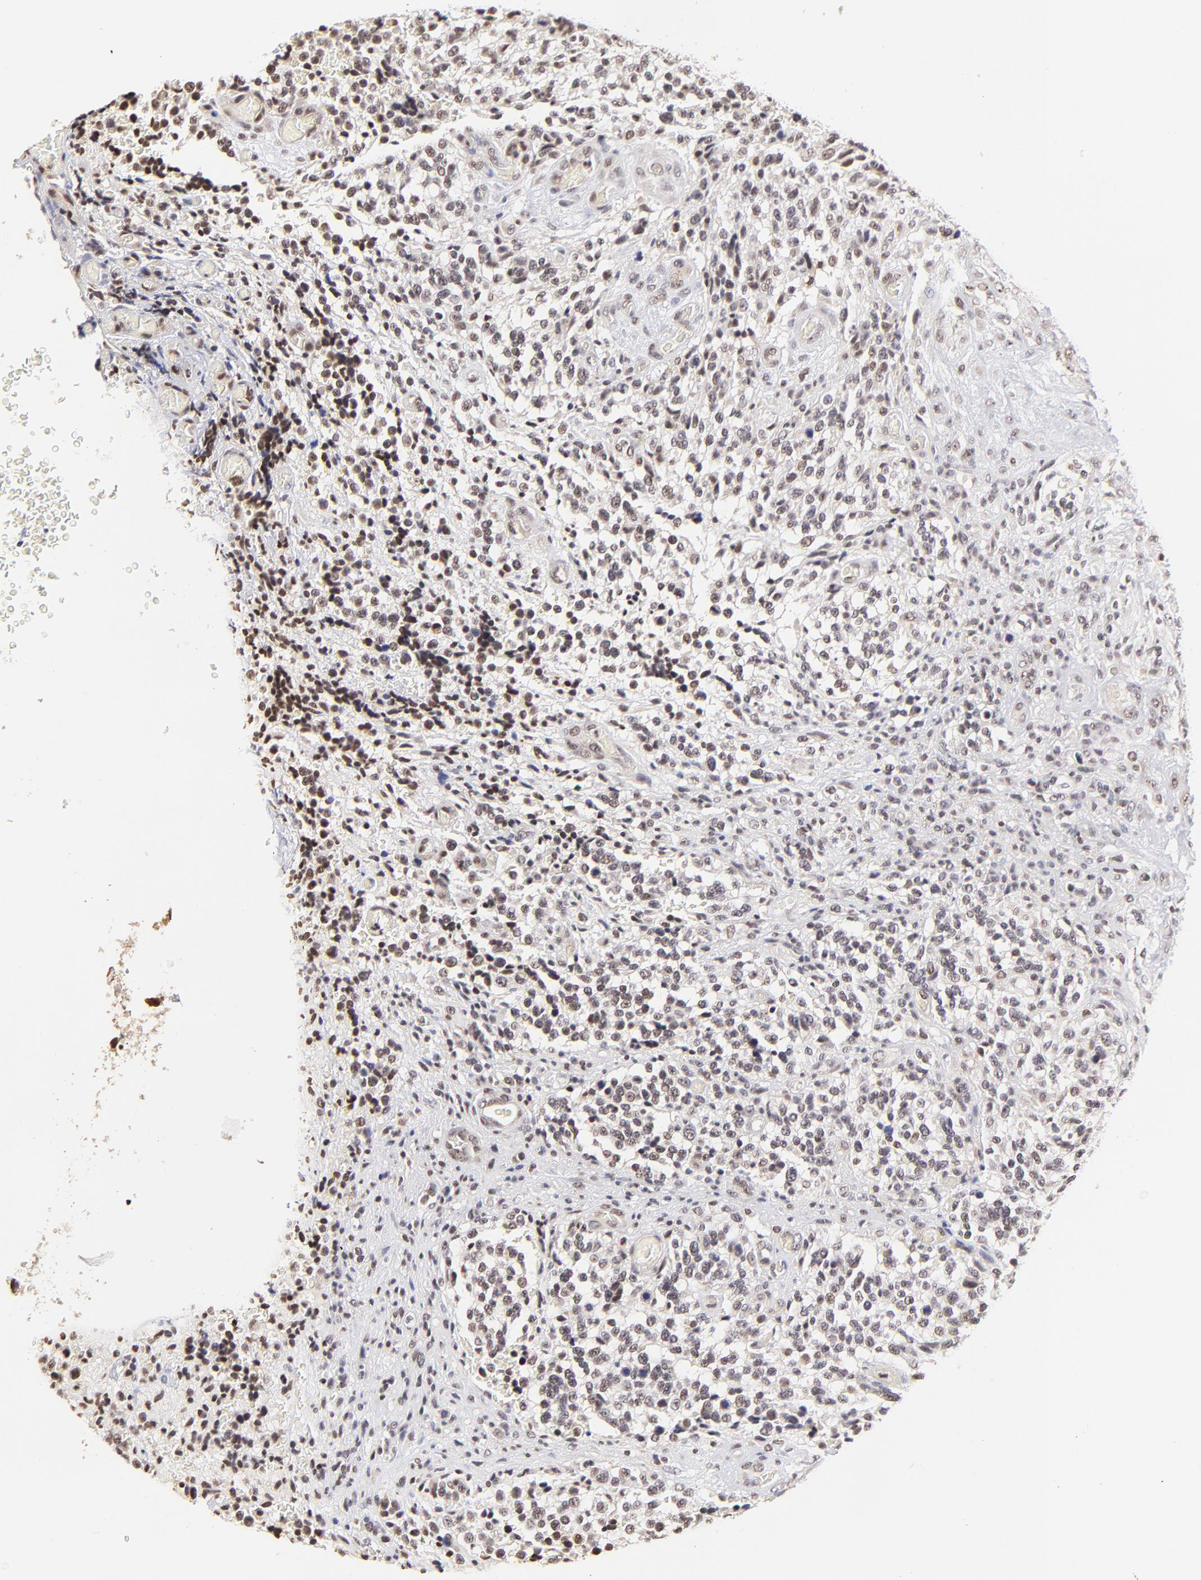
{"staining": {"intensity": "weak", "quantity": ">75%", "location": "nuclear"}, "tissue": "glioma", "cell_type": "Tumor cells", "image_type": "cancer", "snomed": [{"axis": "morphology", "description": "Glioma, malignant, High grade"}, {"axis": "topography", "description": "Brain"}], "caption": "Weak nuclear staining for a protein is identified in approximately >75% of tumor cells of malignant glioma (high-grade) using immunohistochemistry (IHC).", "gene": "ZNF670", "patient": {"sex": "male", "age": 36}}